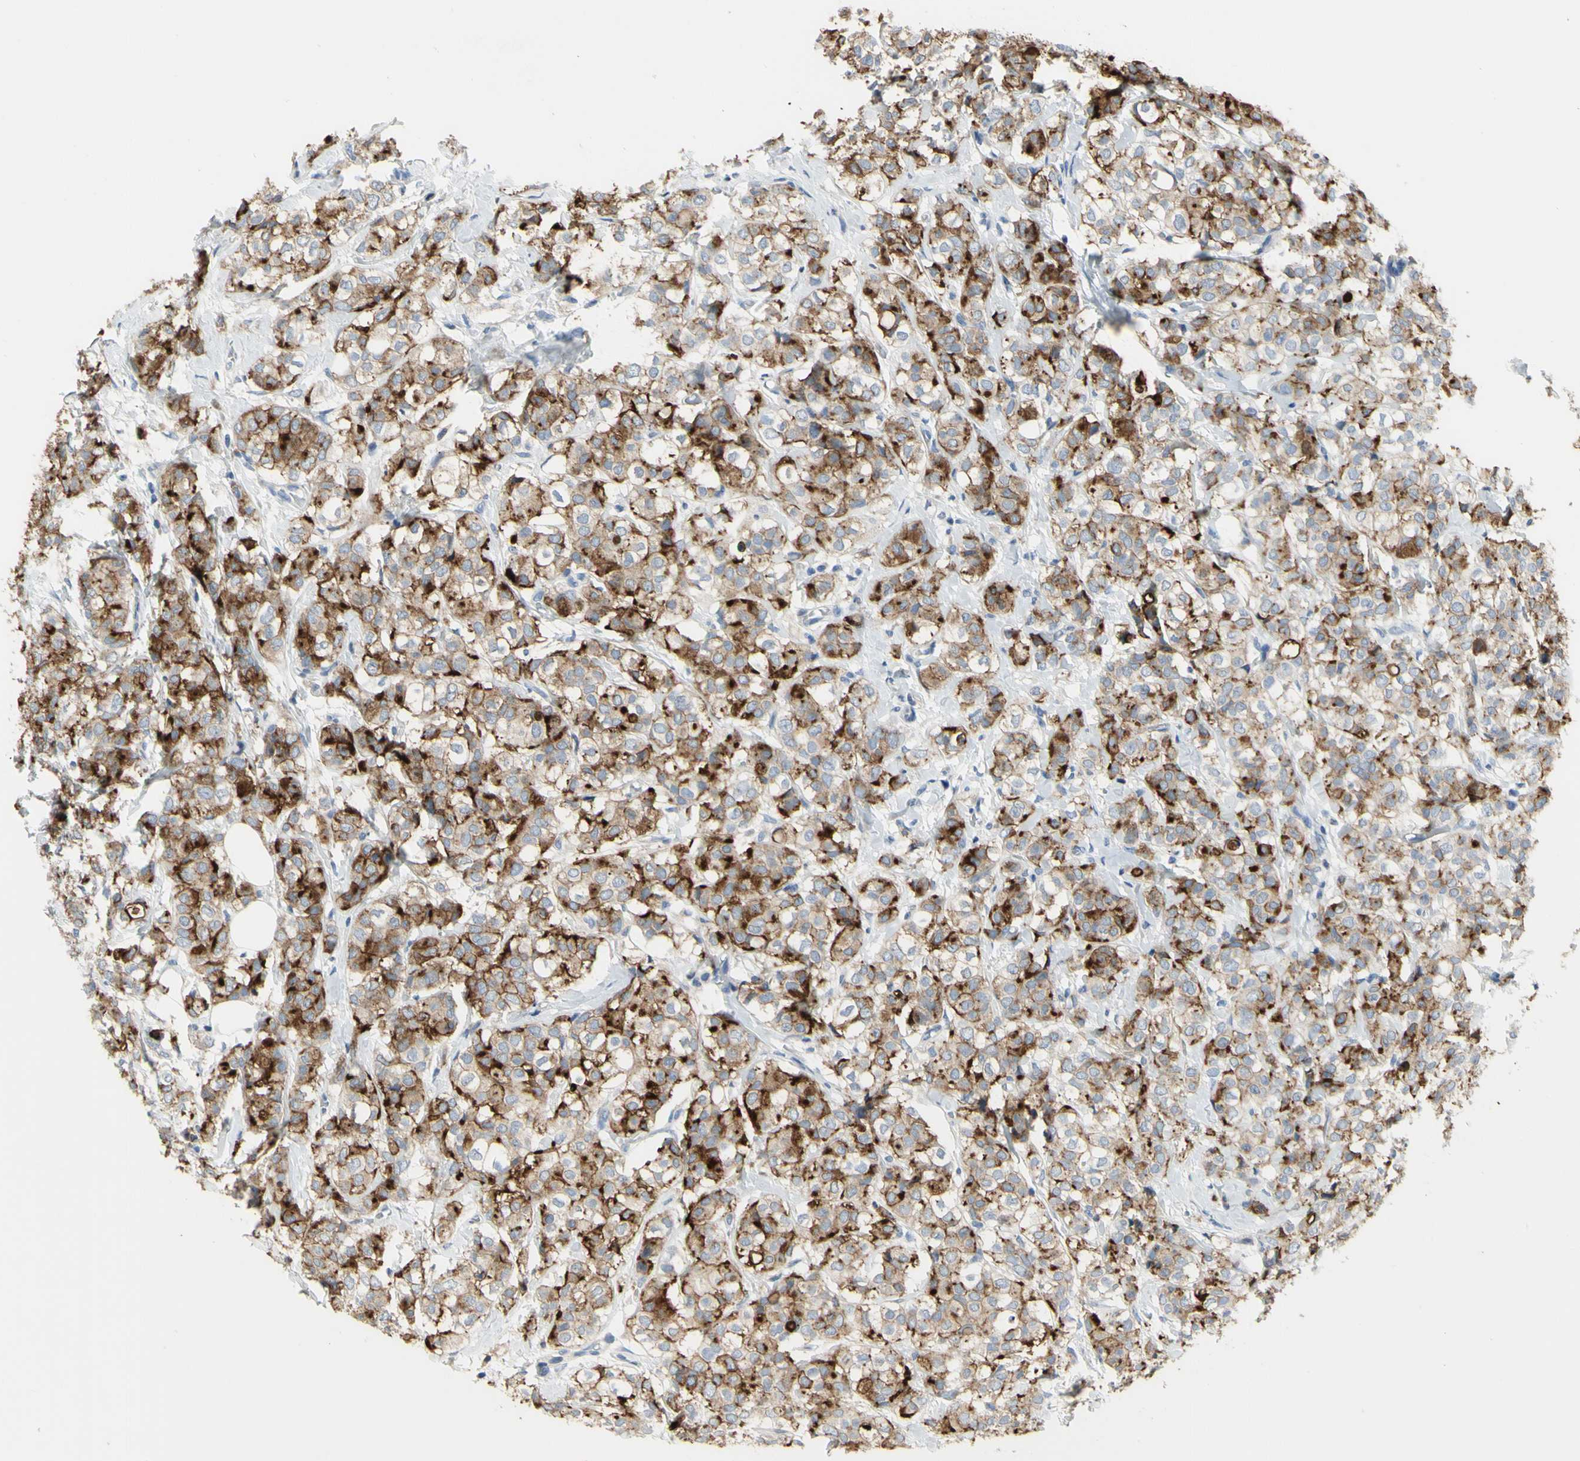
{"staining": {"intensity": "moderate", "quantity": ">75%", "location": "cytoplasmic/membranous"}, "tissue": "breast cancer", "cell_type": "Tumor cells", "image_type": "cancer", "snomed": [{"axis": "morphology", "description": "Lobular carcinoma"}, {"axis": "topography", "description": "Breast"}], "caption": "Immunohistochemistry image of neoplastic tissue: breast cancer stained using IHC exhibits medium levels of moderate protein expression localized specifically in the cytoplasmic/membranous of tumor cells, appearing as a cytoplasmic/membranous brown color.", "gene": "MUC1", "patient": {"sex": "female", "age": 60}}